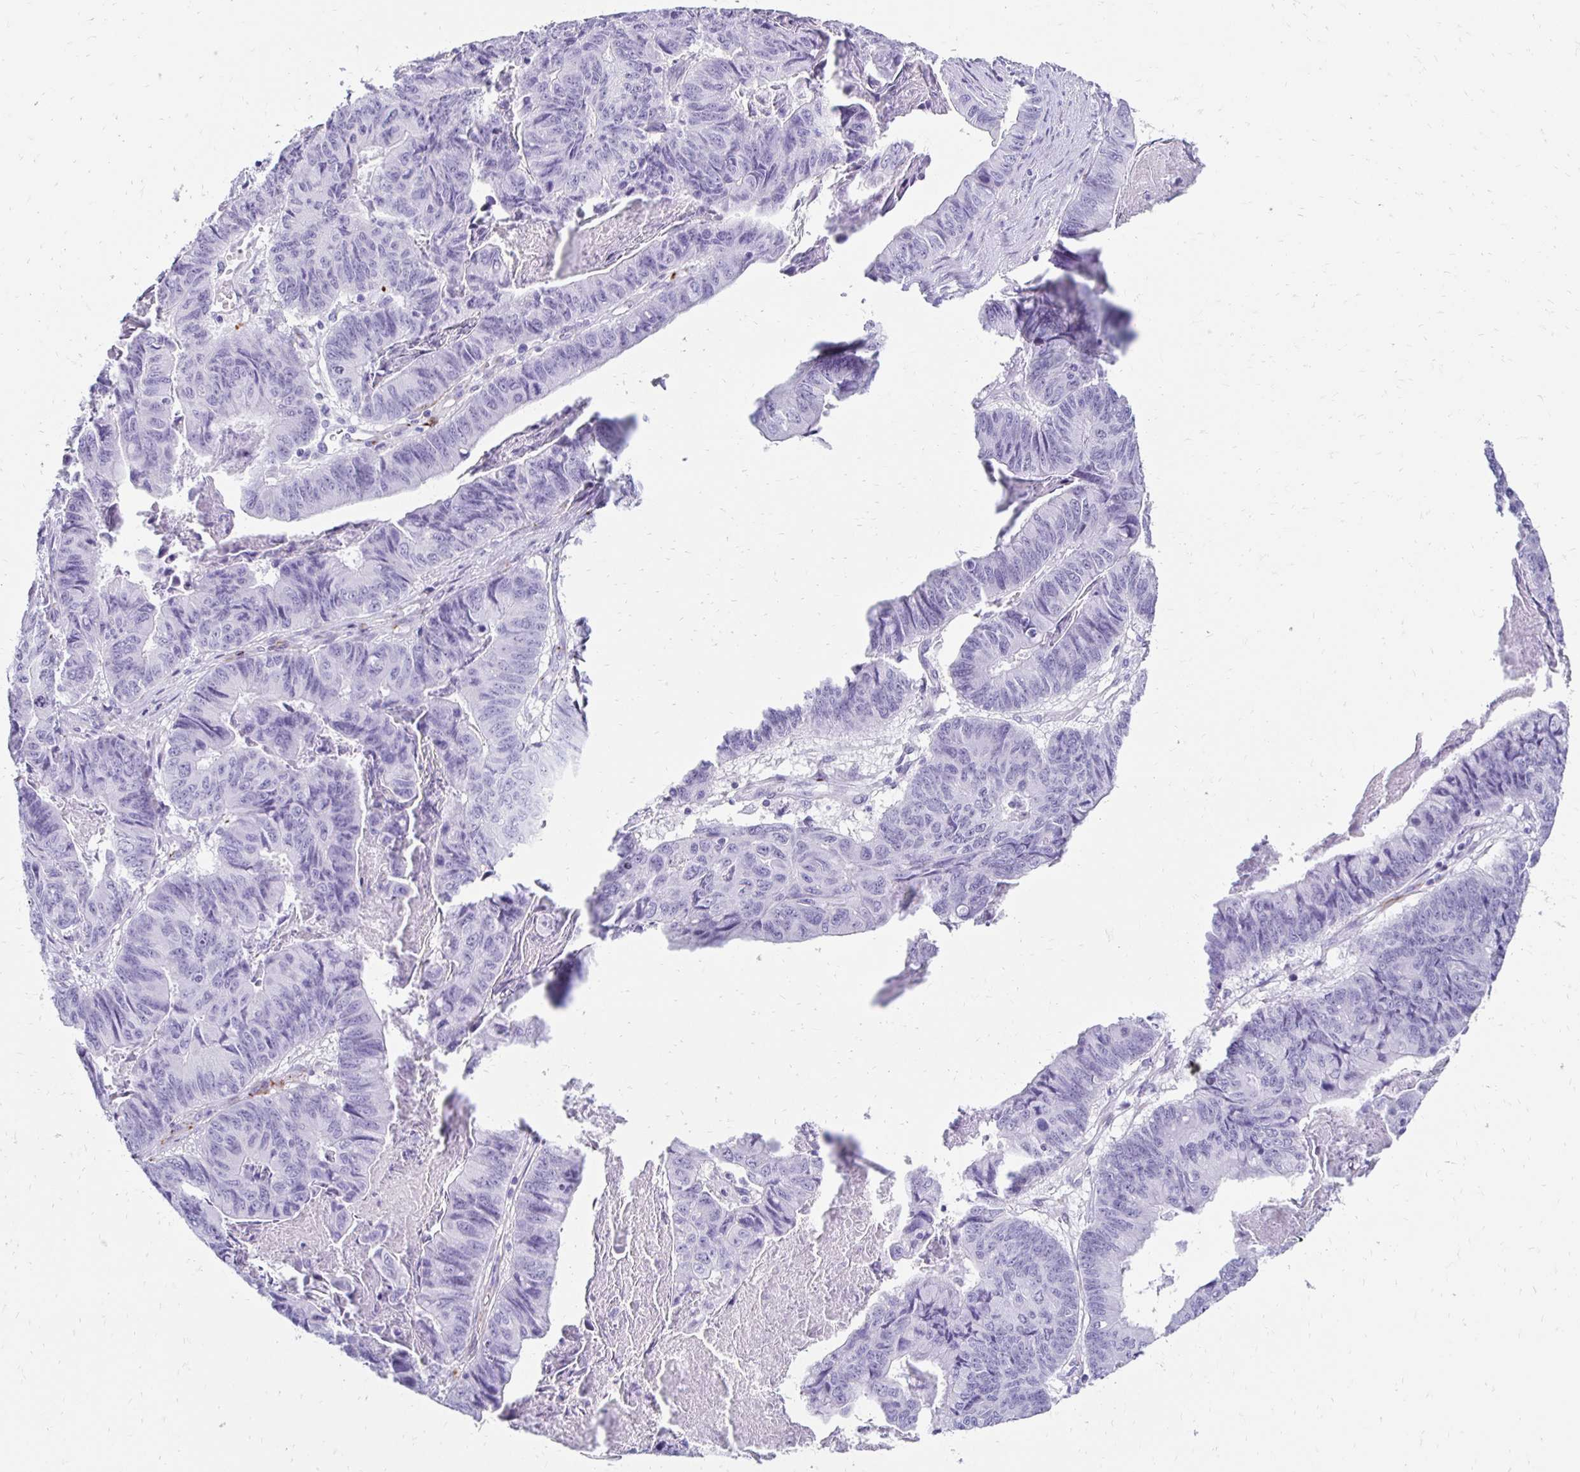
{"staining": {"intensity": "negative", "quantity": "none", "location": "none"}, "tissue": "stomach cancer", "cell_type": "Tumor cells", "image_type": "cancer", "snomed": [{"axis": "morphology", "description": "Adenocarcinoma, NOS"}, {"axis": "topography", "description": "Stomach, lower"}], "caption": "Immunohistochemical staining of human stomach cancer shows no significant expression in tumor cells.", "gene": "TMEM54", "patient": {"sex": "male", "age": 77}}